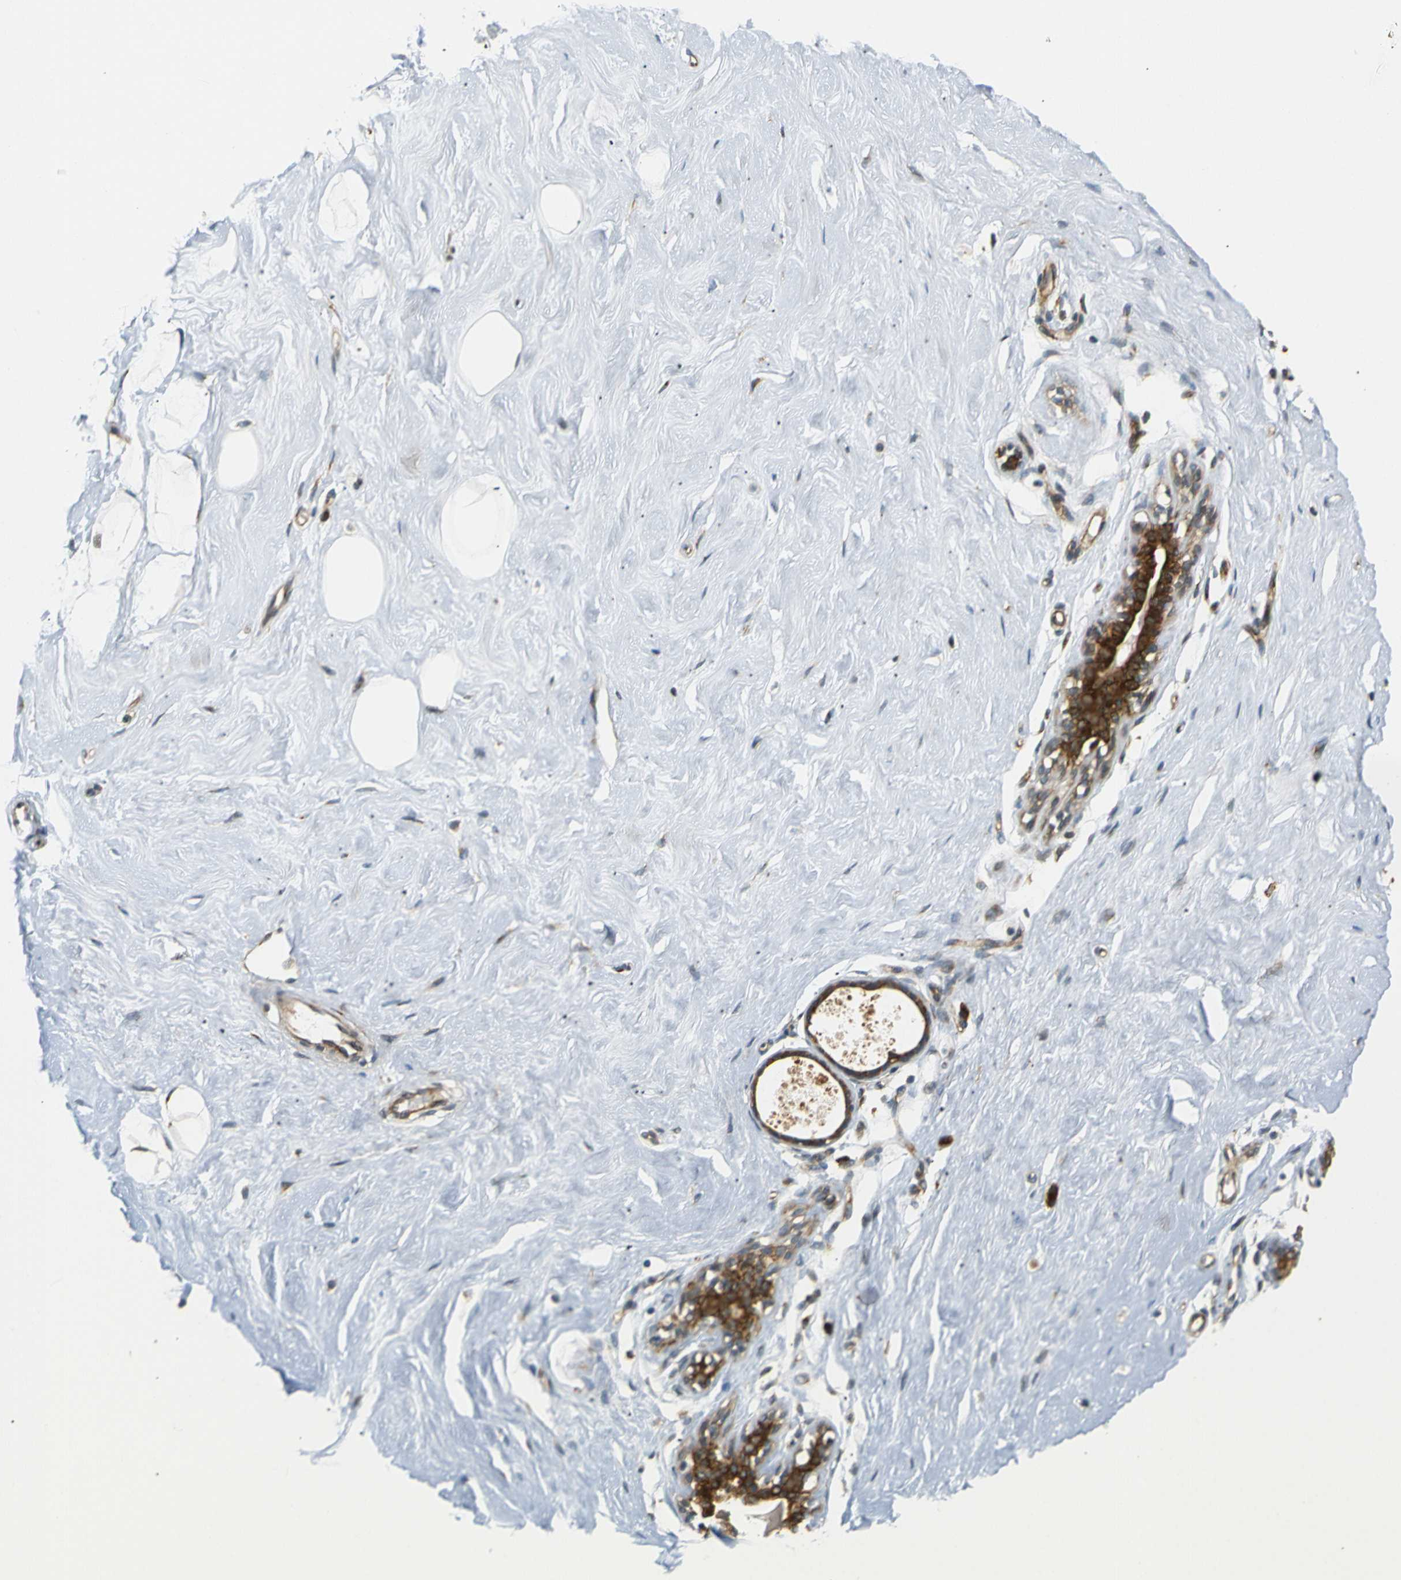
{"staining": {"intensity": "negative", "quantity": "none", "location": "none"}, "tissue": "breast", "cell_type": "Adipocytes", "image_type": "normal", "snomed": [{"axis": "morphology", "description": "Normal tissue, NOS"}, {"axis": "topography", "description": "Breast"}], "caption": "Adipocytes are negative for protein expression in benign human breast. The staining was performed using DAB (3,3'-diaminobenzidine) to visualize the protein expression in brown, while the nuclei were stained in blue with hematoxylin (Magnification: 20x).", "gene": "ABCE1", "patient": {"sex": "female", "age": 23}}